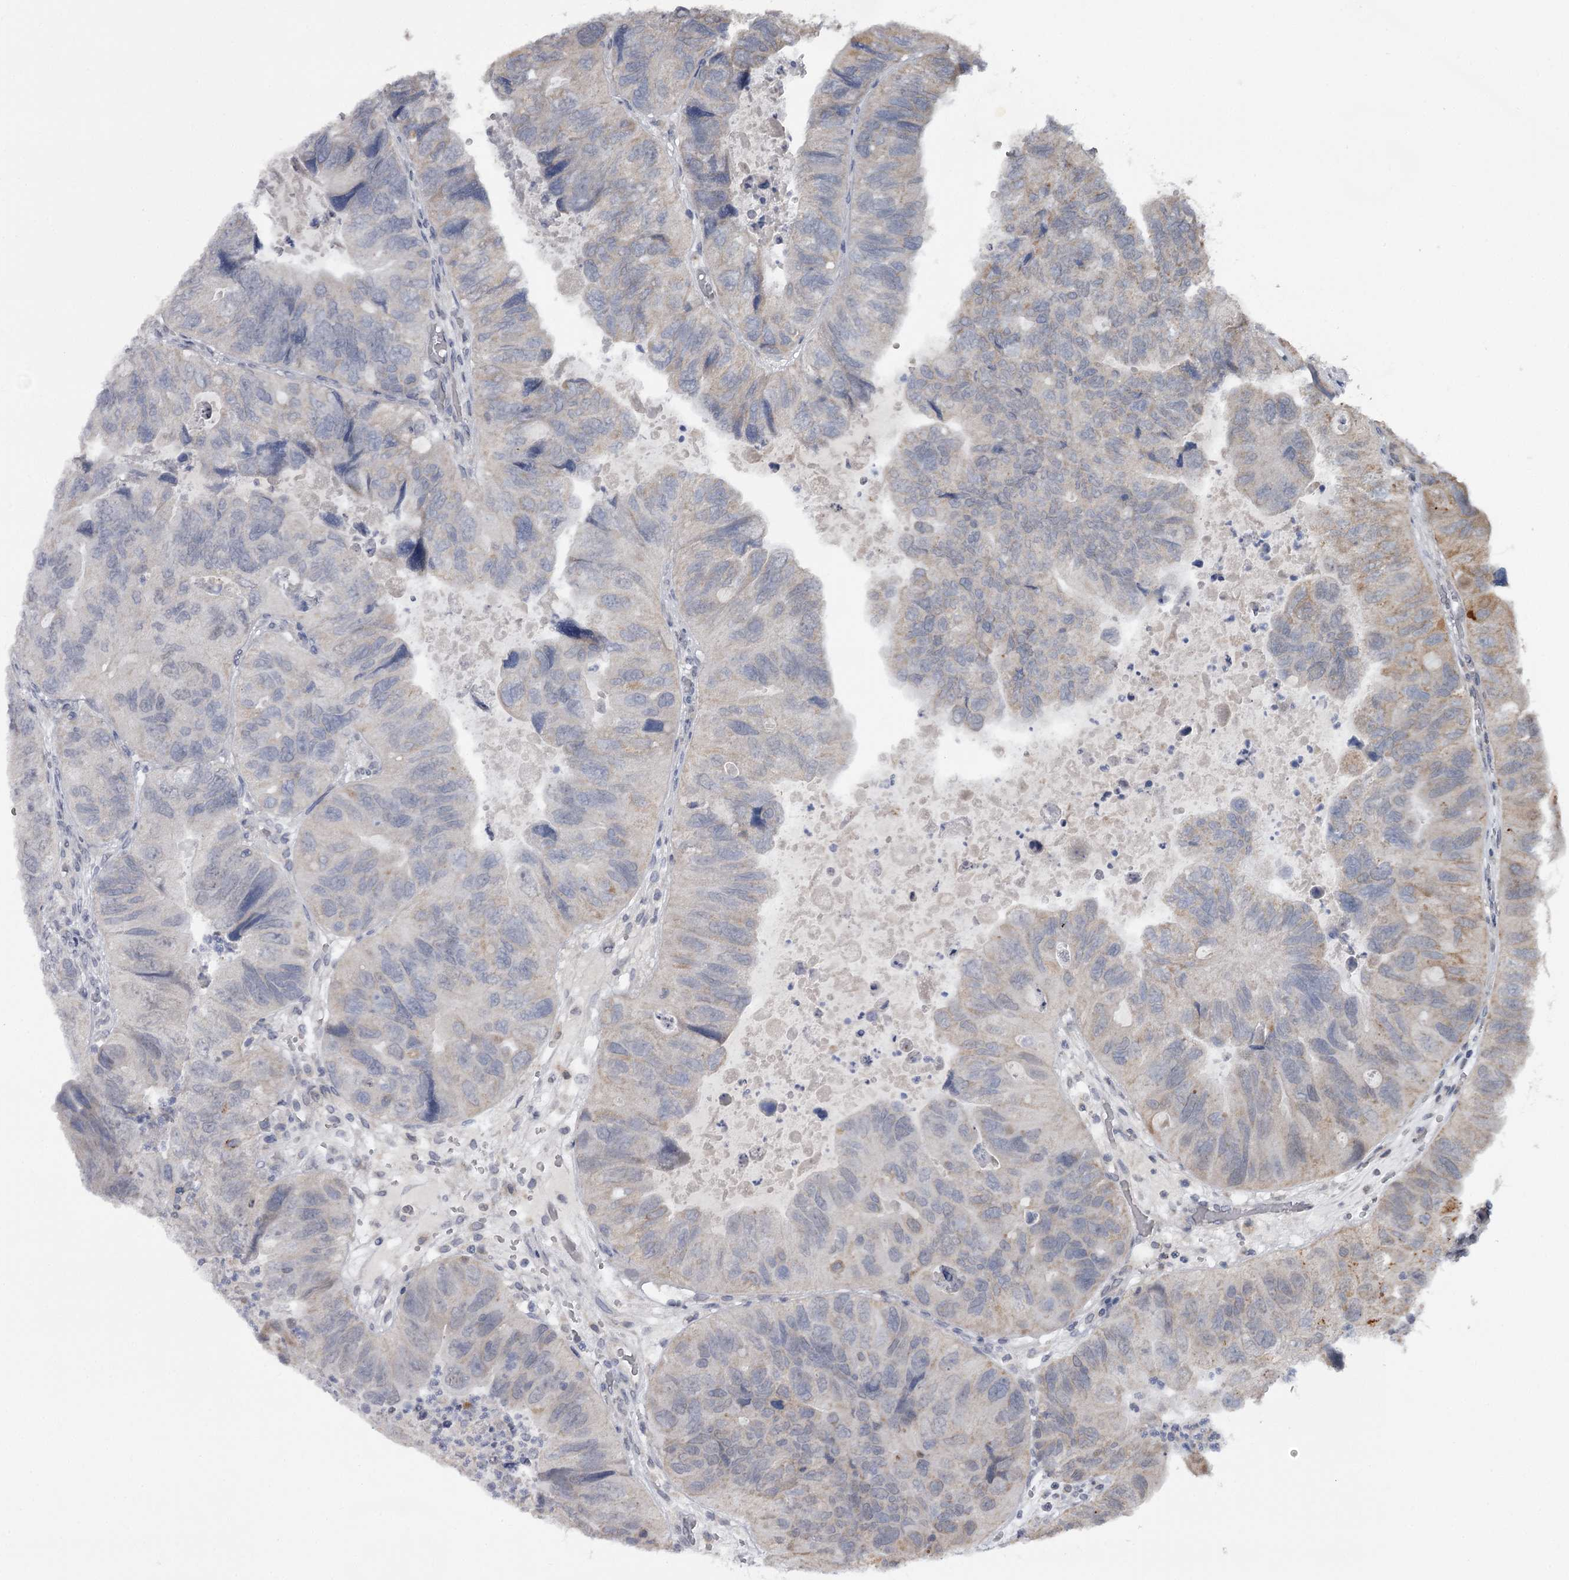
{"staining": {"intensity": "weak", "quantity": "<25%", "location": "cytoplasmic/membranous"}, "tissue": "colorectal cancer", "cell_type": "Tumor cells", "image_type": "cancer", "snomed": [{"axis": "morphology", "description": "Adenocarcinoma, NOS"}, {"axis": "topography", "description": "Rectum"}], "caption": "High magnification brightfield microscopy of colorectal cancer (adenocarcinoma) stained with DAB (3,3'-diaminobenzidine) (brown) and counterstained with hematoxylin (blue): tumor cells show no significant expression. (DAB (3,3'-diaminobenzidine) immunohistochemistry with hematoxylin counter stain).", "gene": "GTSF1", "patient": {"sex": "male", "age": 63}}